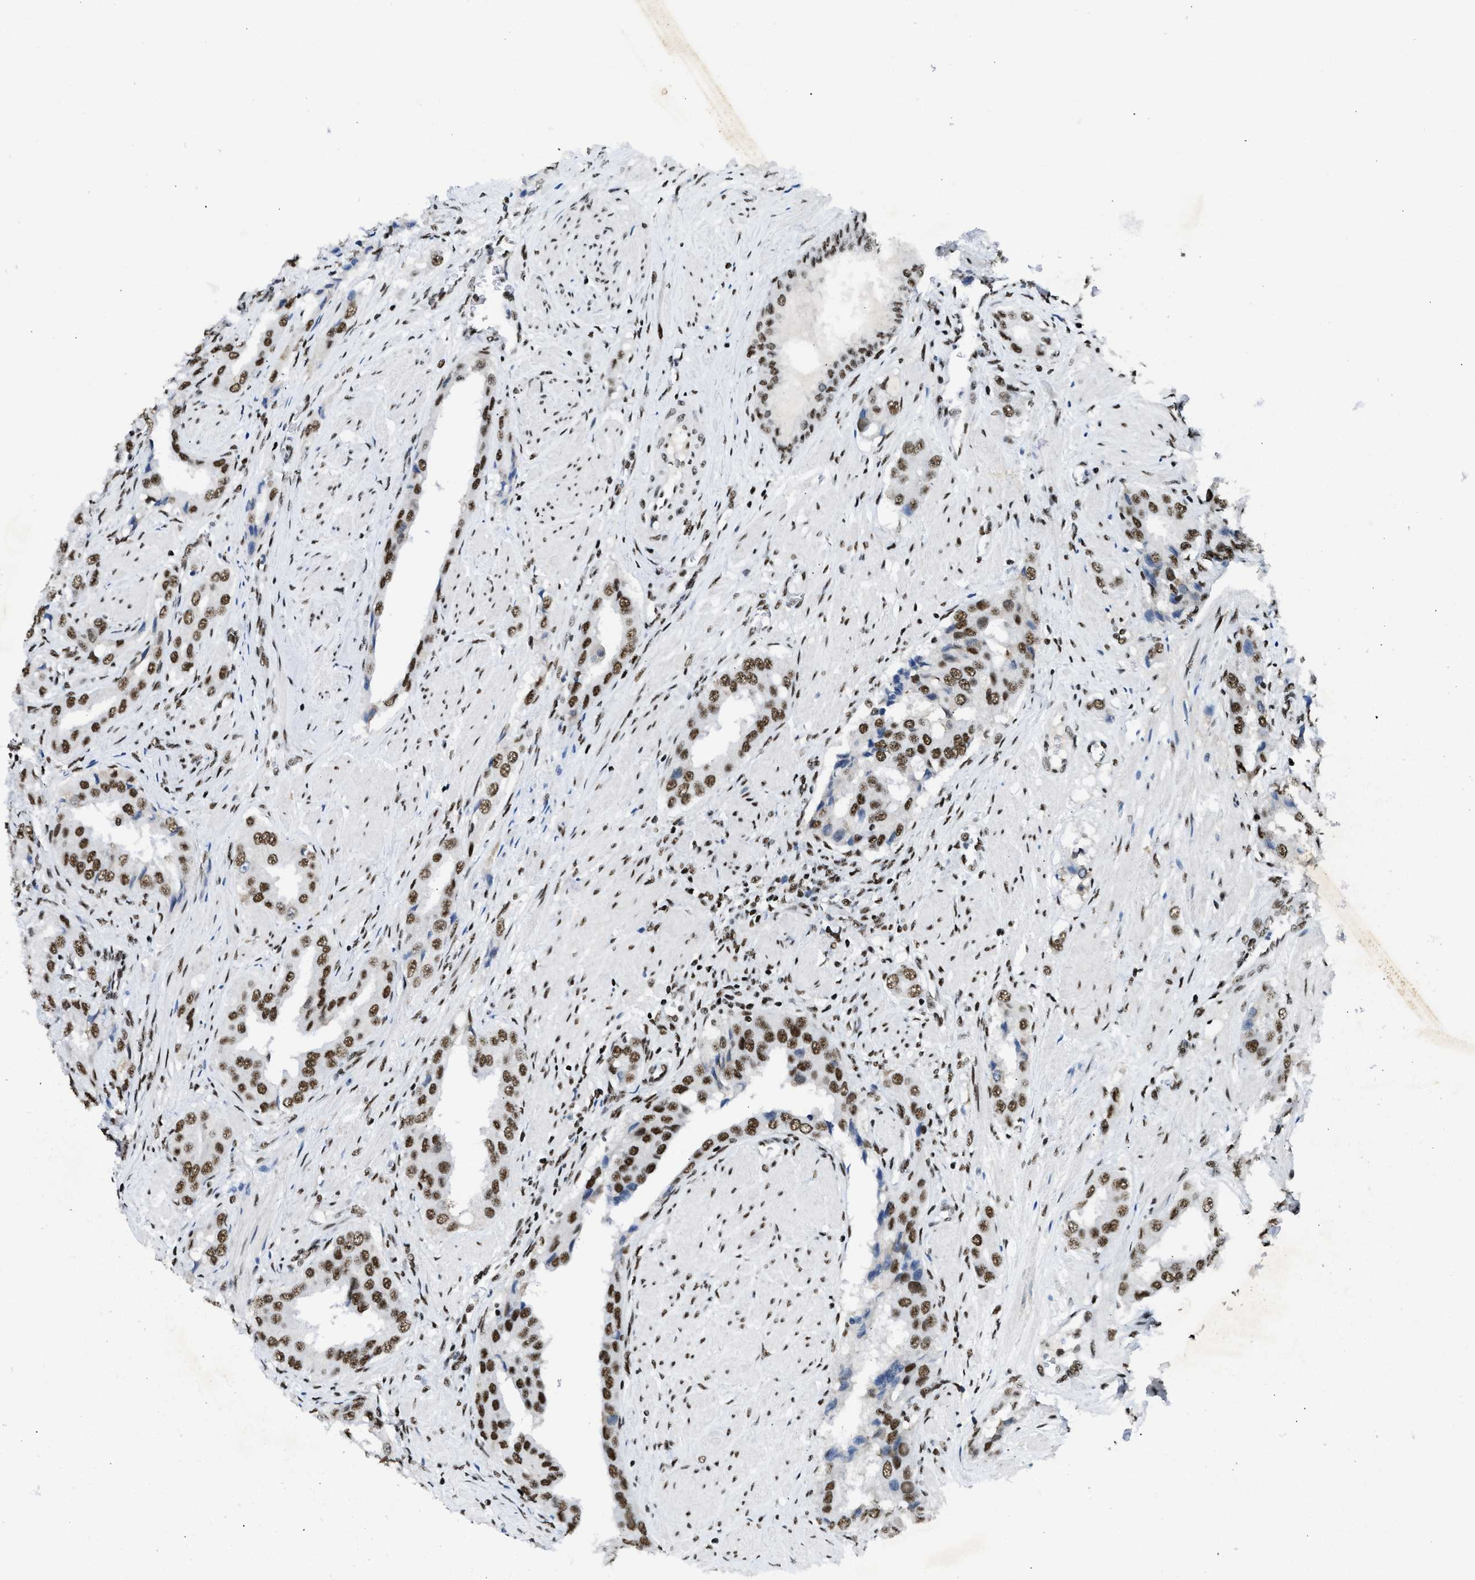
{"staining": {"intensity": "strong", "quantity": ">75%", "location": "nuclear"}, "tissue": "prostate cancer", "cell_type": "Tumor cells", "image_type": "cancer", "snomed": [{"axis": "morphology", "description": "Adenocarcinoma, High grade"}, {"axis": "topography", "description": "Prostate"}], "caption": "A brown stain labels strong nuclear positivity of a protein in prostate high-grade adenocarcinoma tumor cells.", "gene": "SCAF4", "patient": {"sex": "male", "age": 52}}